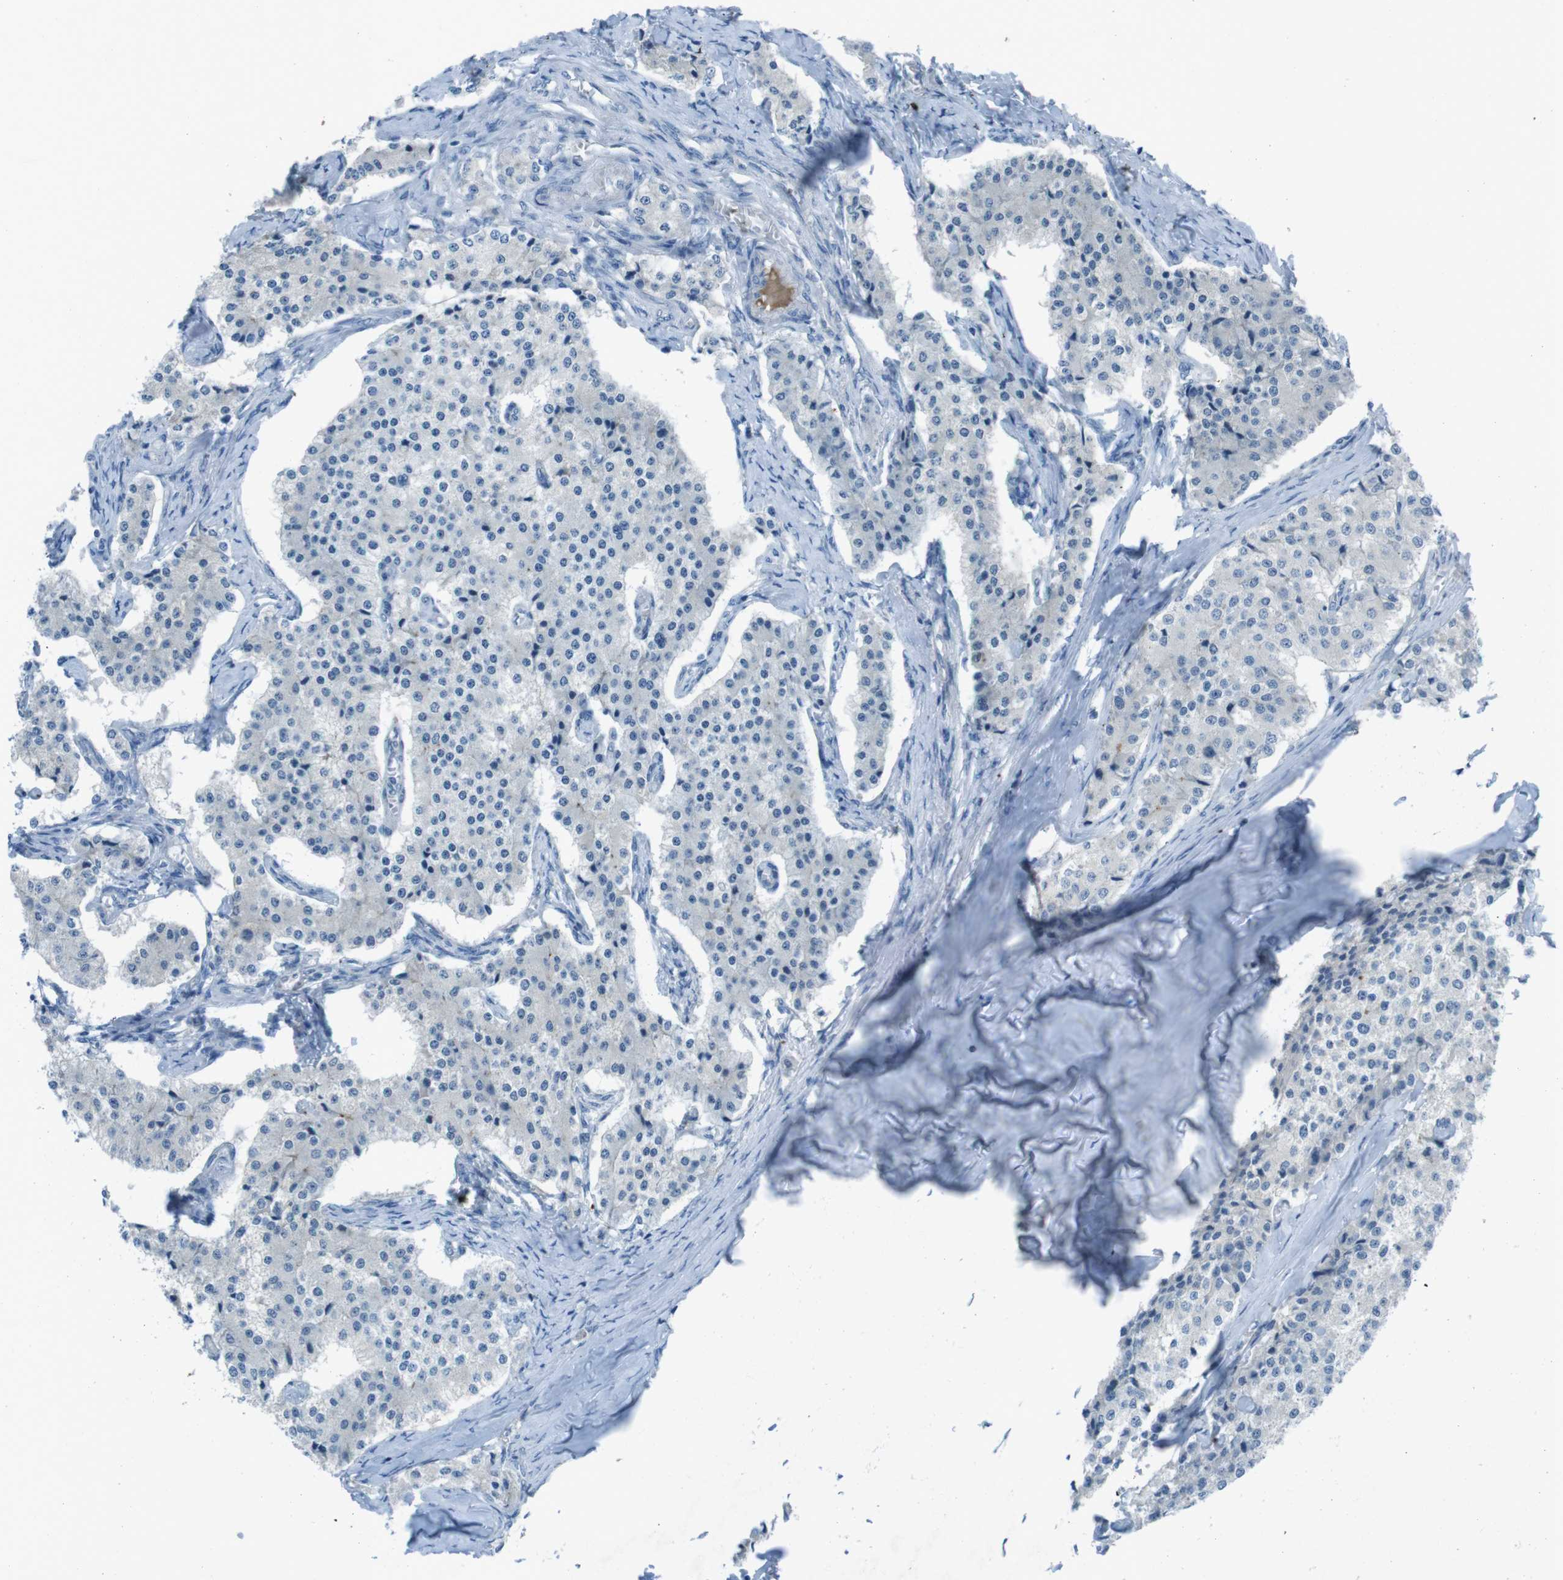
{"staining": {"intensity": "negative", "quantity": "none", "location": "none"}, "tissue": "carcinoid", "cell_type": "Tumor cells", "image_type": "cancer", "snomed": [{"axis": "morphology", "description": "Carcinoid, malignant, NOS"}, {"axis": "topography", "description": "Colon"}], "caption": "An immunohistochemistry micrograph of carcinoid is shown. There is no staining in tumor cells of carcinoid.", "gene": "ZDHHC20", "patient": {"sex": "female", "age": 52}}